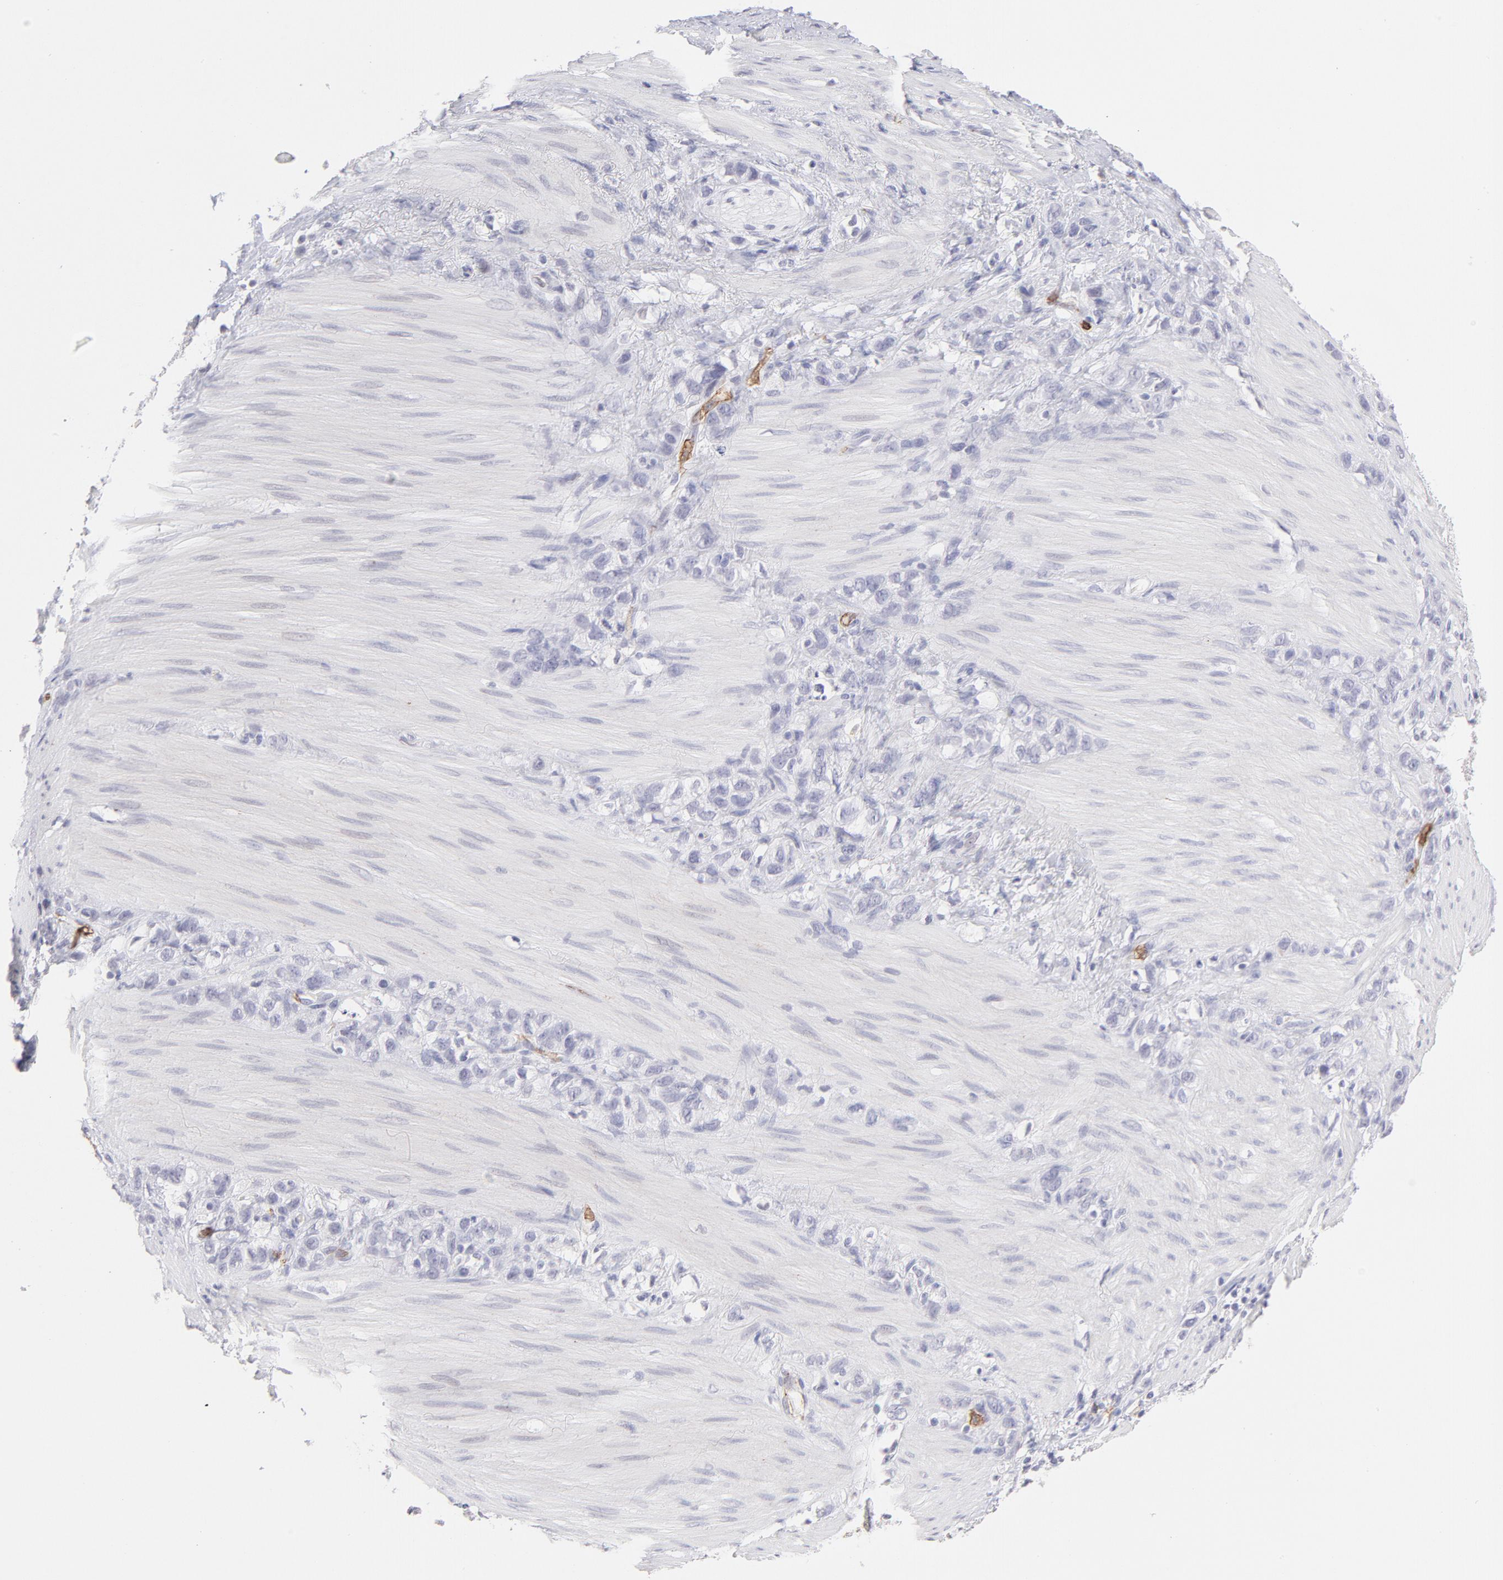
{"staining": {"intensity": "negative", "quantity": "none", "location": "none"}, "tissue": "stomach cancer", "cell_type": "Tumor cells", "image_type": "cancer", "snomed": [{"axis": "morphology", "description": "Normal tissue, NOS"}, {"axis": "morphology", "description": "Adenocarcinoma, NOS"}, {"axis": "morphology", "description": "Adenocarcinoma, High grade"}, {"axis": "topography", "description": "Stomach, upper"}, {"axis": "topography", "description": "Stomach"}], "caption": "The micrograph reveals no significant expression in tumor cells of stomach high-grade adenocarcinoma. The staining is performed using DAB brown chromogen with nuclei counter-stained in using hematoxylin.", "gene": "LTB4R", "patient": {"sex": "female", "age": 65}}